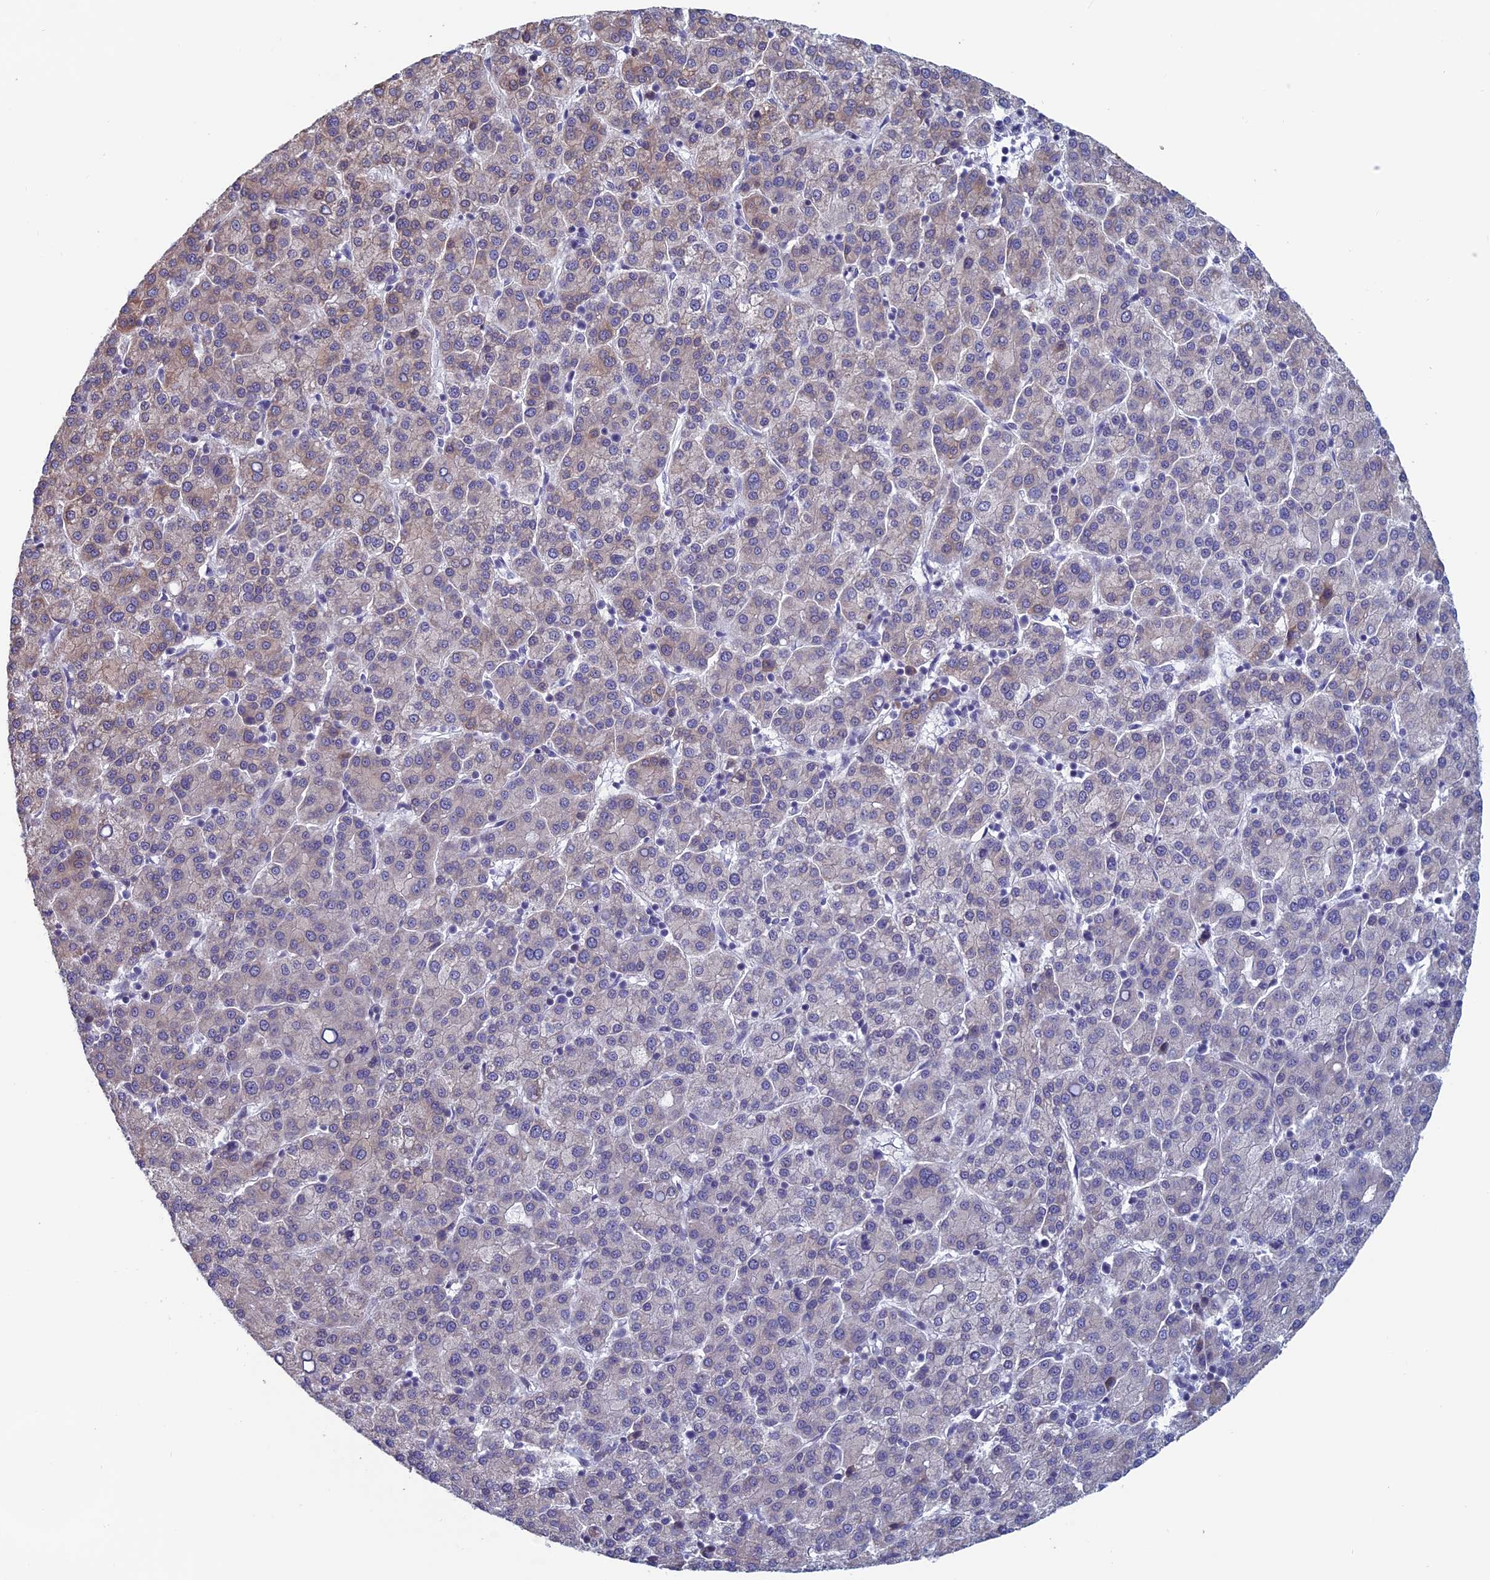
{"staining": {"intensity": "moderate", "quantity": "25%-75%", "location": "cytoplasmic/membranous"}, "tissue": "liver cancer", "cell_type": "Tumor cells", "image_type": "cancer", "snomed": [{"axis": "morphology", "description": "Carcinoma, Hepatocellular, NOS"}, {"axis": "topography", "description": "Liver"}], "caption": "Immunohistochemical staining of human liver cancer (hepatocellular carcinoma) reveals medium levels of moderate cytoplasmic/membranous positivity in approximately 25%-75% of tumor cells.", "gene": "BCL2L10", "patient": {"sex": "female", "age": 58}}